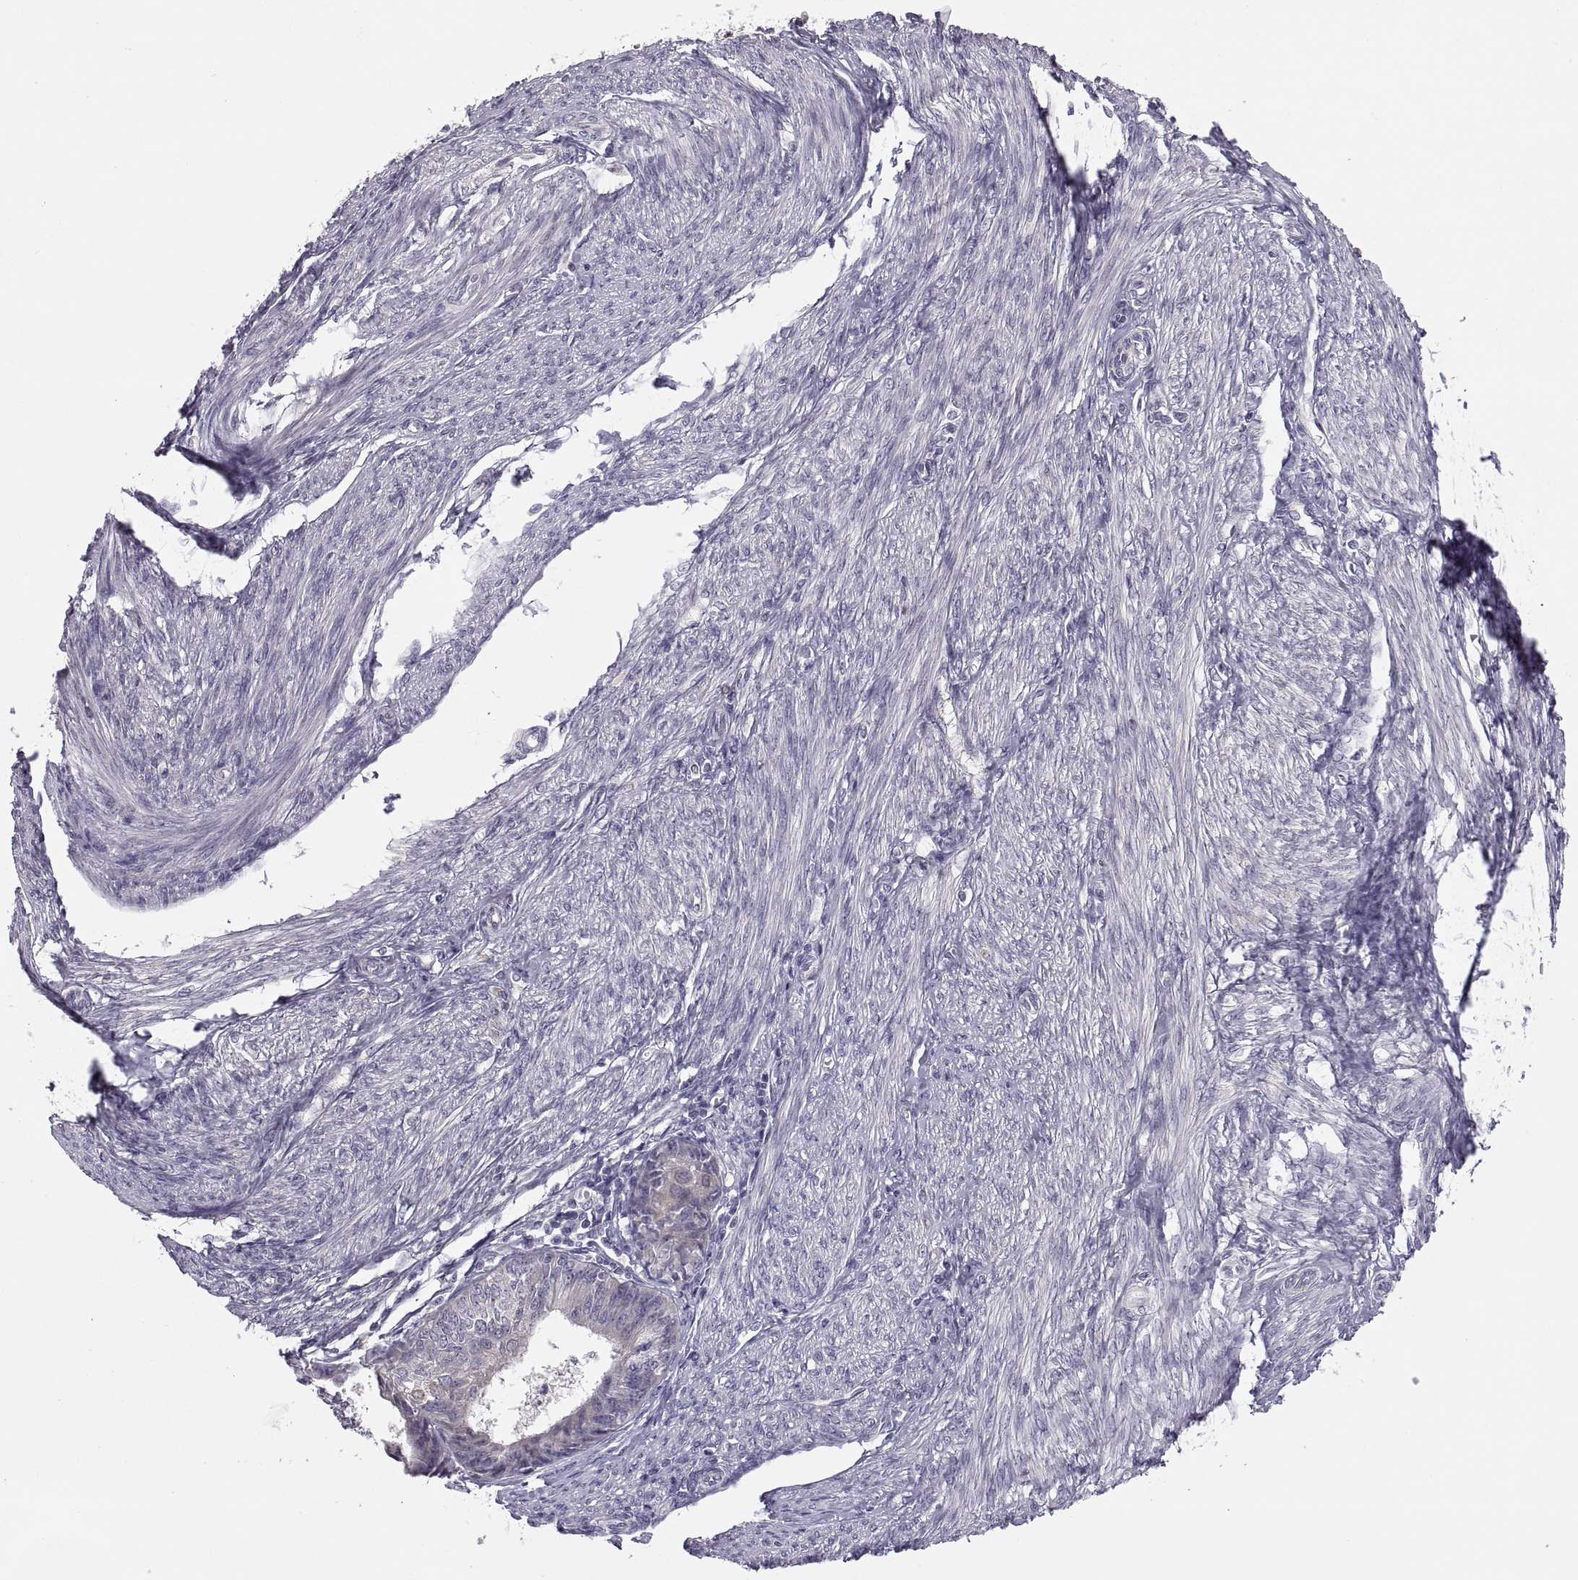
{"staining": {"intensity": "weak", "quantity": ">75%", "location": "cytoplasmic/membranous"}, "tissue": "endometrial cancer", "cell_type": "Tumor cells", "image_type": "cancer", "snomed": [{"axis": "morphology", "description": "Adenocarcinoma, NOS"}, {"axis": "topography", "description": "Endometrium"}], "caption": "Immunohistochemical staining of human endometrial adenocarcinoma shows low levels of weak cytoplasmic/membranous protein staining in about >75% of tumor cells.", "gene": "ACSBG2", "patient": {"sex": "female", "age": 68}}